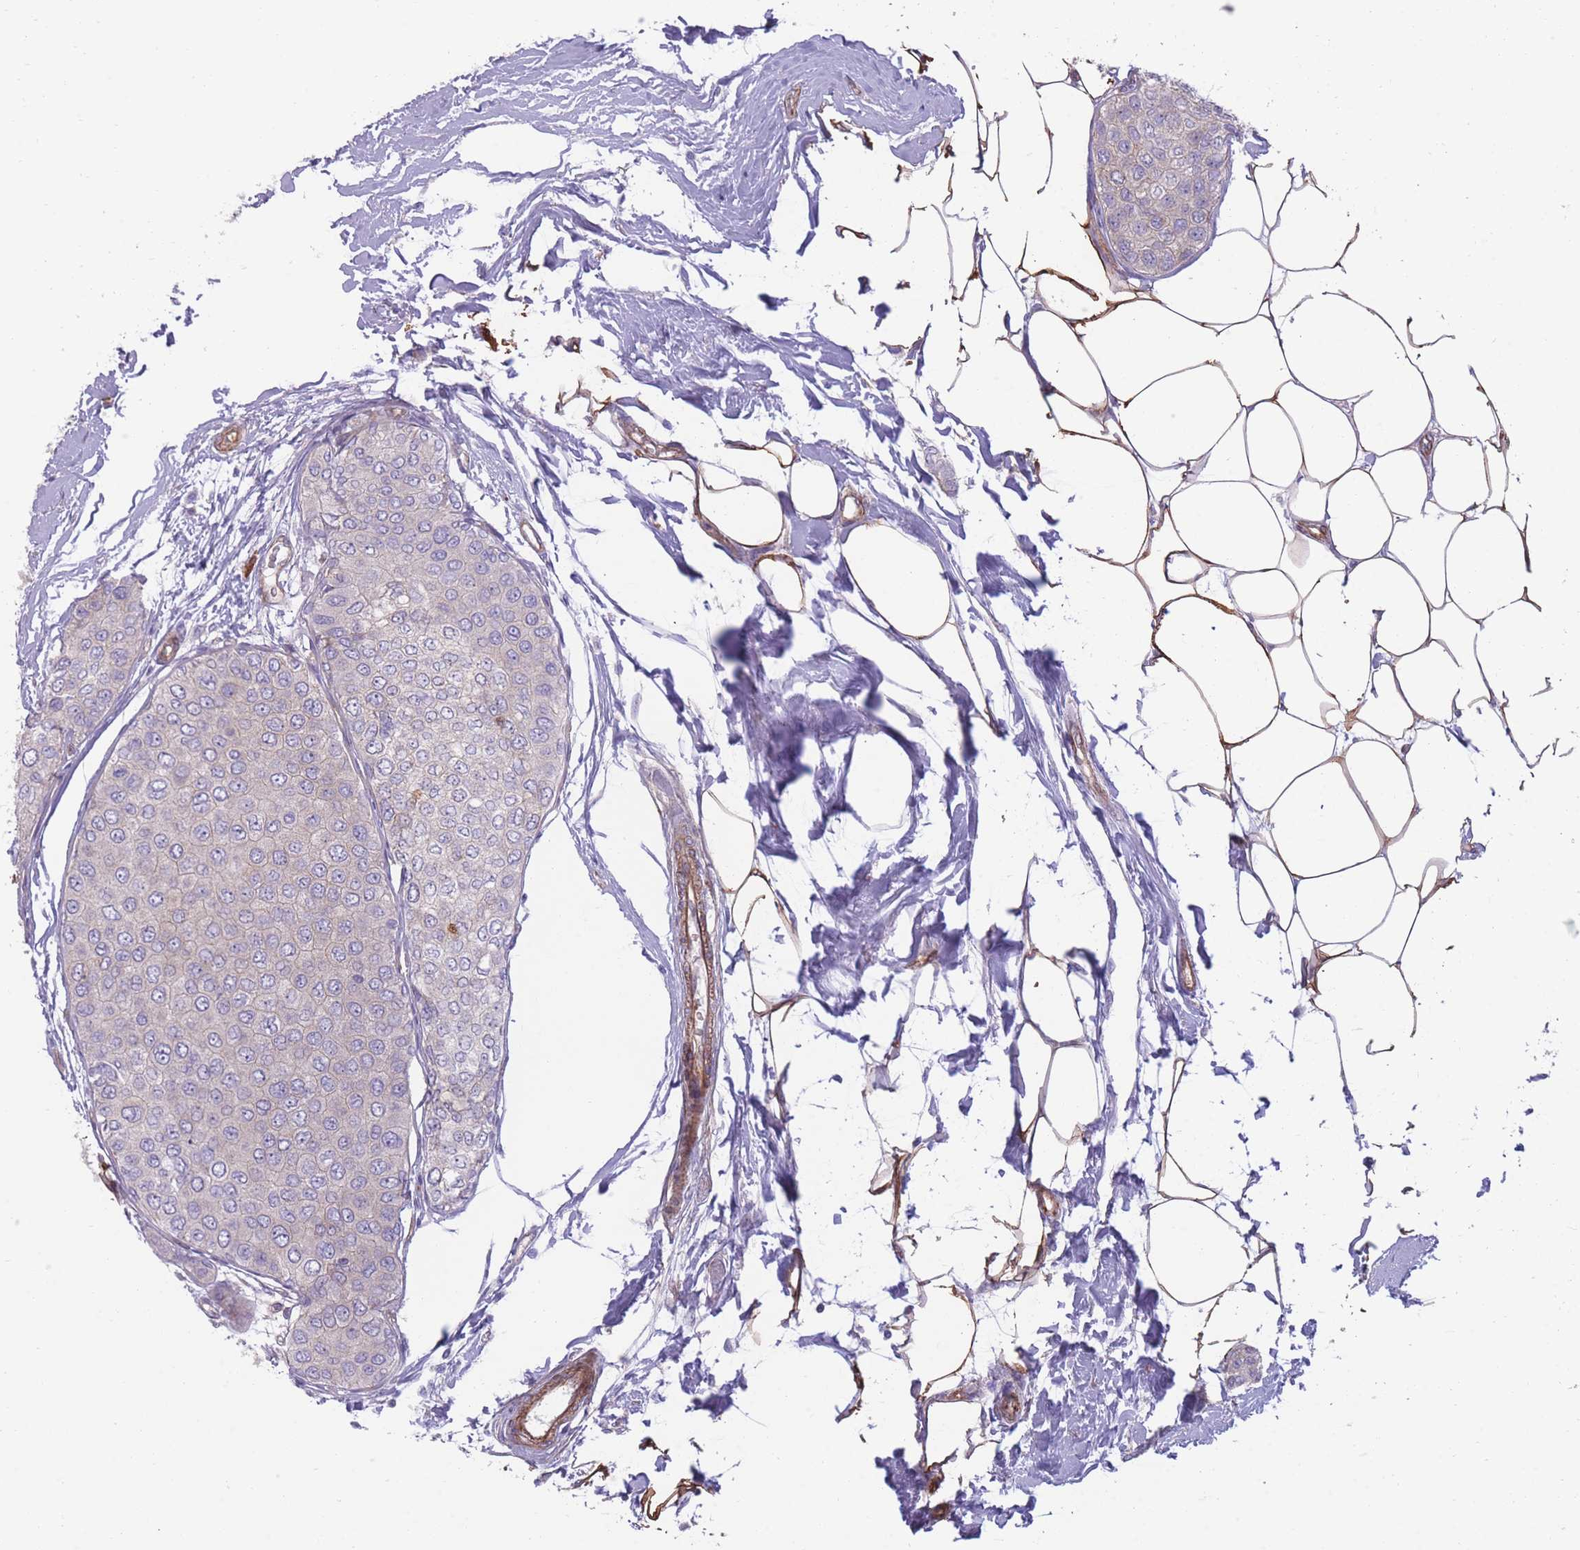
{"staining": {"intensity": "negative", "quantity": "none", "location": "none"}, "tissue": "breast cancer", "cell_type": "Tumor cells", "image_type": "cancer", "snomed": [{"axis": "morphology", "description": "Duct carcinoma"}, {"axis": "topography", "description": "Breast"}], "caption": "Tumor cells are negative for protein expression in human breast invasive ductal carcinoma.", "gene": "RGS11", "patient": {"sex": "female", "age": 72}}